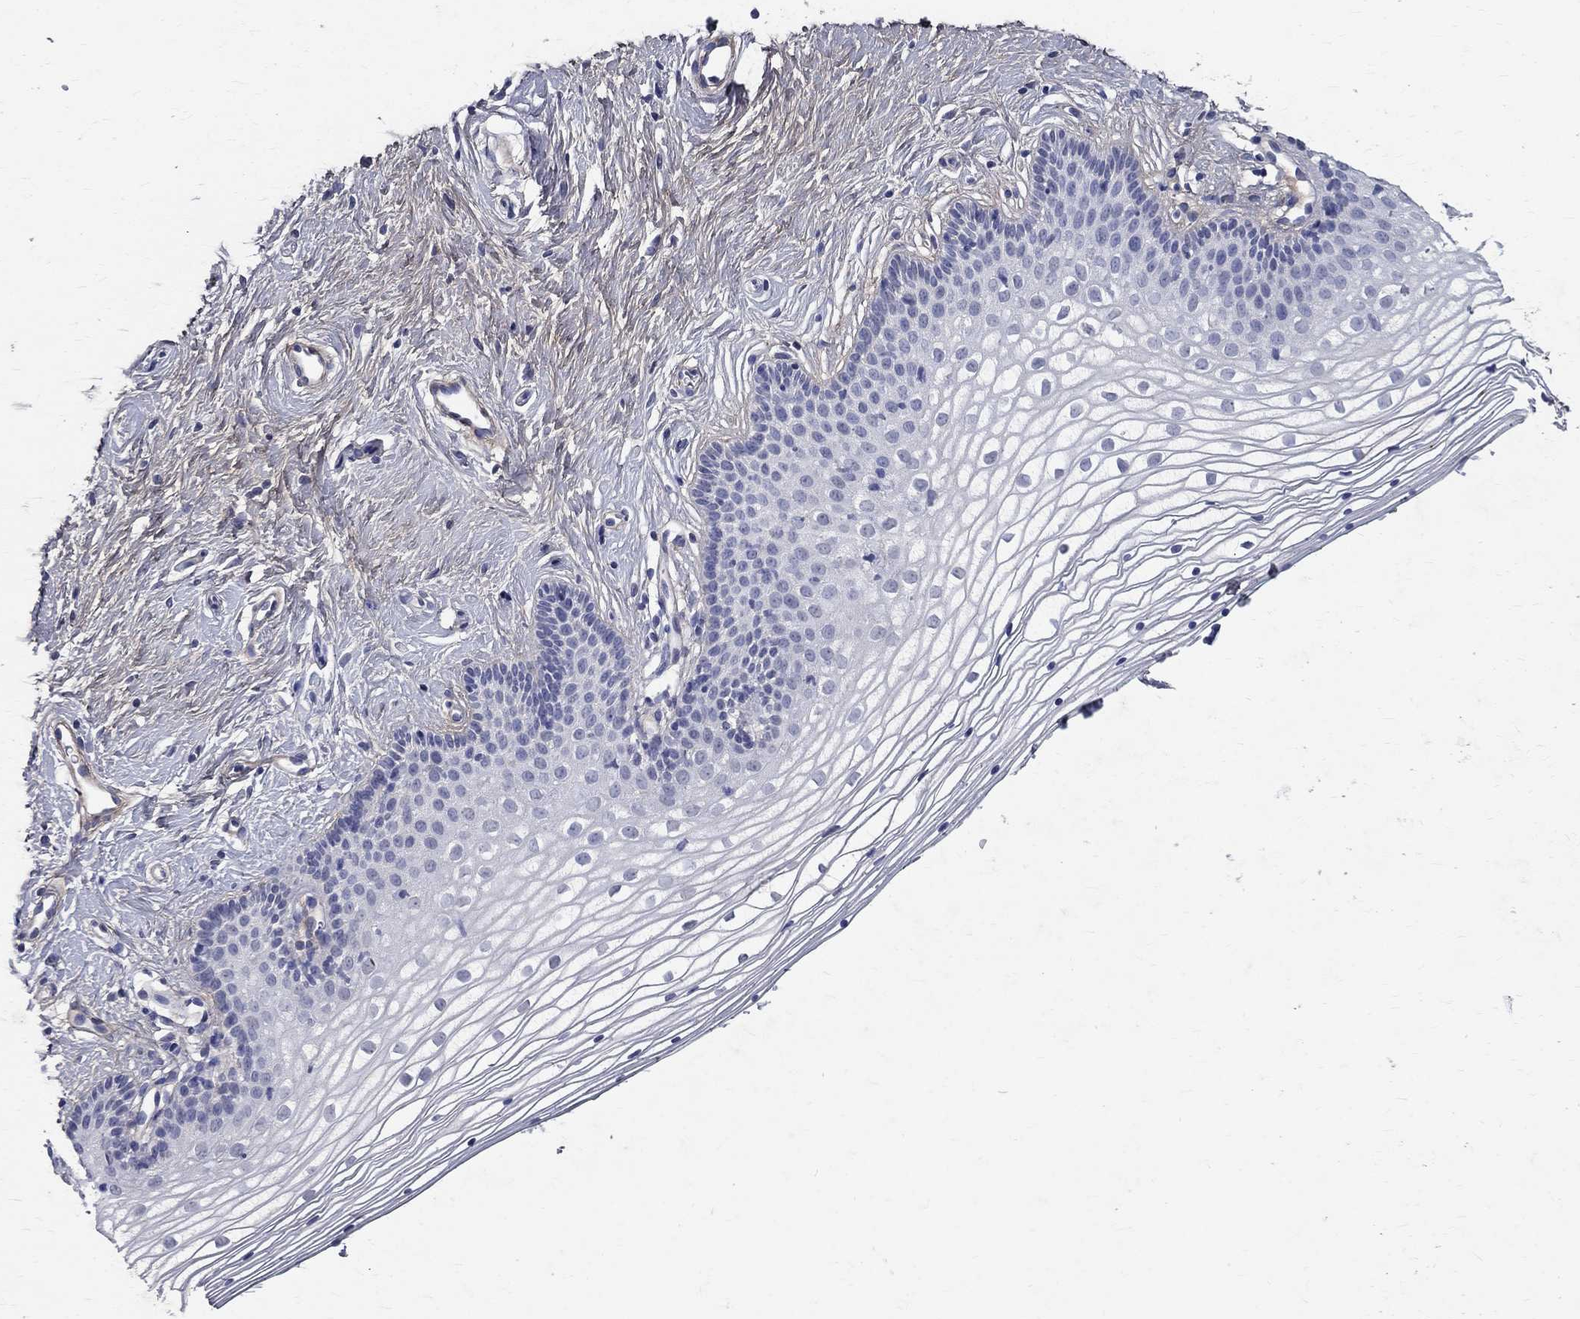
{"staining": {"intensity": "negative", "quantity": "none", "location": "none"}, "tissue": "vagina", "cell_type": "Squamous epithelial cells", "image_type": "normal", "snomed": [{"axis": "morphology", "description": "Normal tissue, NOS"}, {"axis": "topography", "description": "Vagina"}], "caption": "Immunohistochemistry (IHC) image of benign vagina: human vagina stained with DAB (3,3'-diaminobenzidine) exhibits no significant protein staining in squamous epithelial cells. (Brightfield microscopy of DAB immunohistochemistry (IHC) at high magnification).", "gene": "ANXA10", "patient": {"sex": "female", "age": 36}}